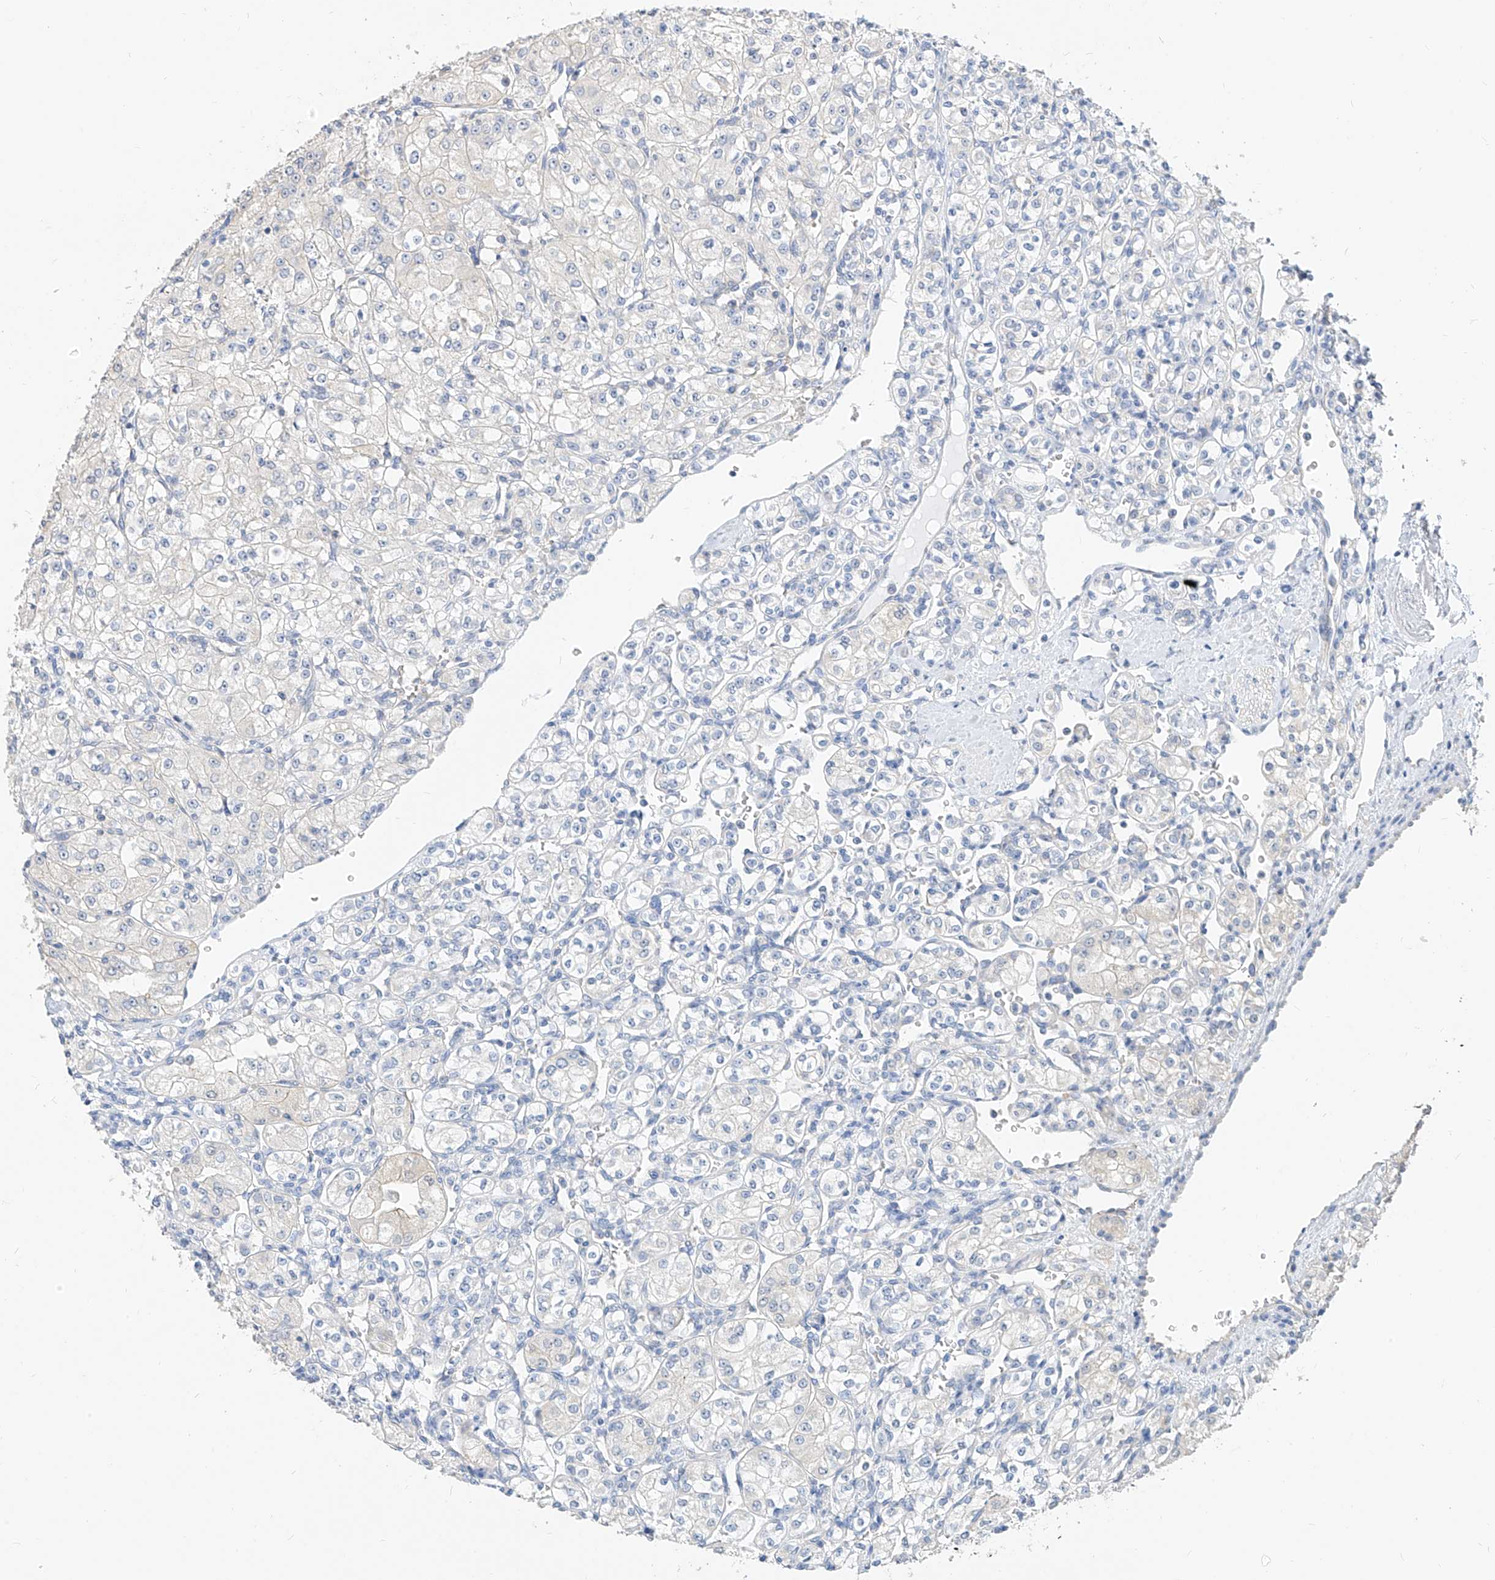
{"staining": {"intensity": "negative", "quantity": "none", "location": "none"}, "tissue": "renal cancer", "cell_type": "Tumor cells", "image_type": "cancer", "snomed": [{"axis": "morphology", "description": "Adenocarcinoma, NOS"}, {"axis": "topography", "description": "Kidney"}], "caption": "The IHC image has no significant expression in tumor cells of renal adenocarcinoma tissue.", "gene": "ZZEF1", "patient": {"sex": "male", "age": 77}}